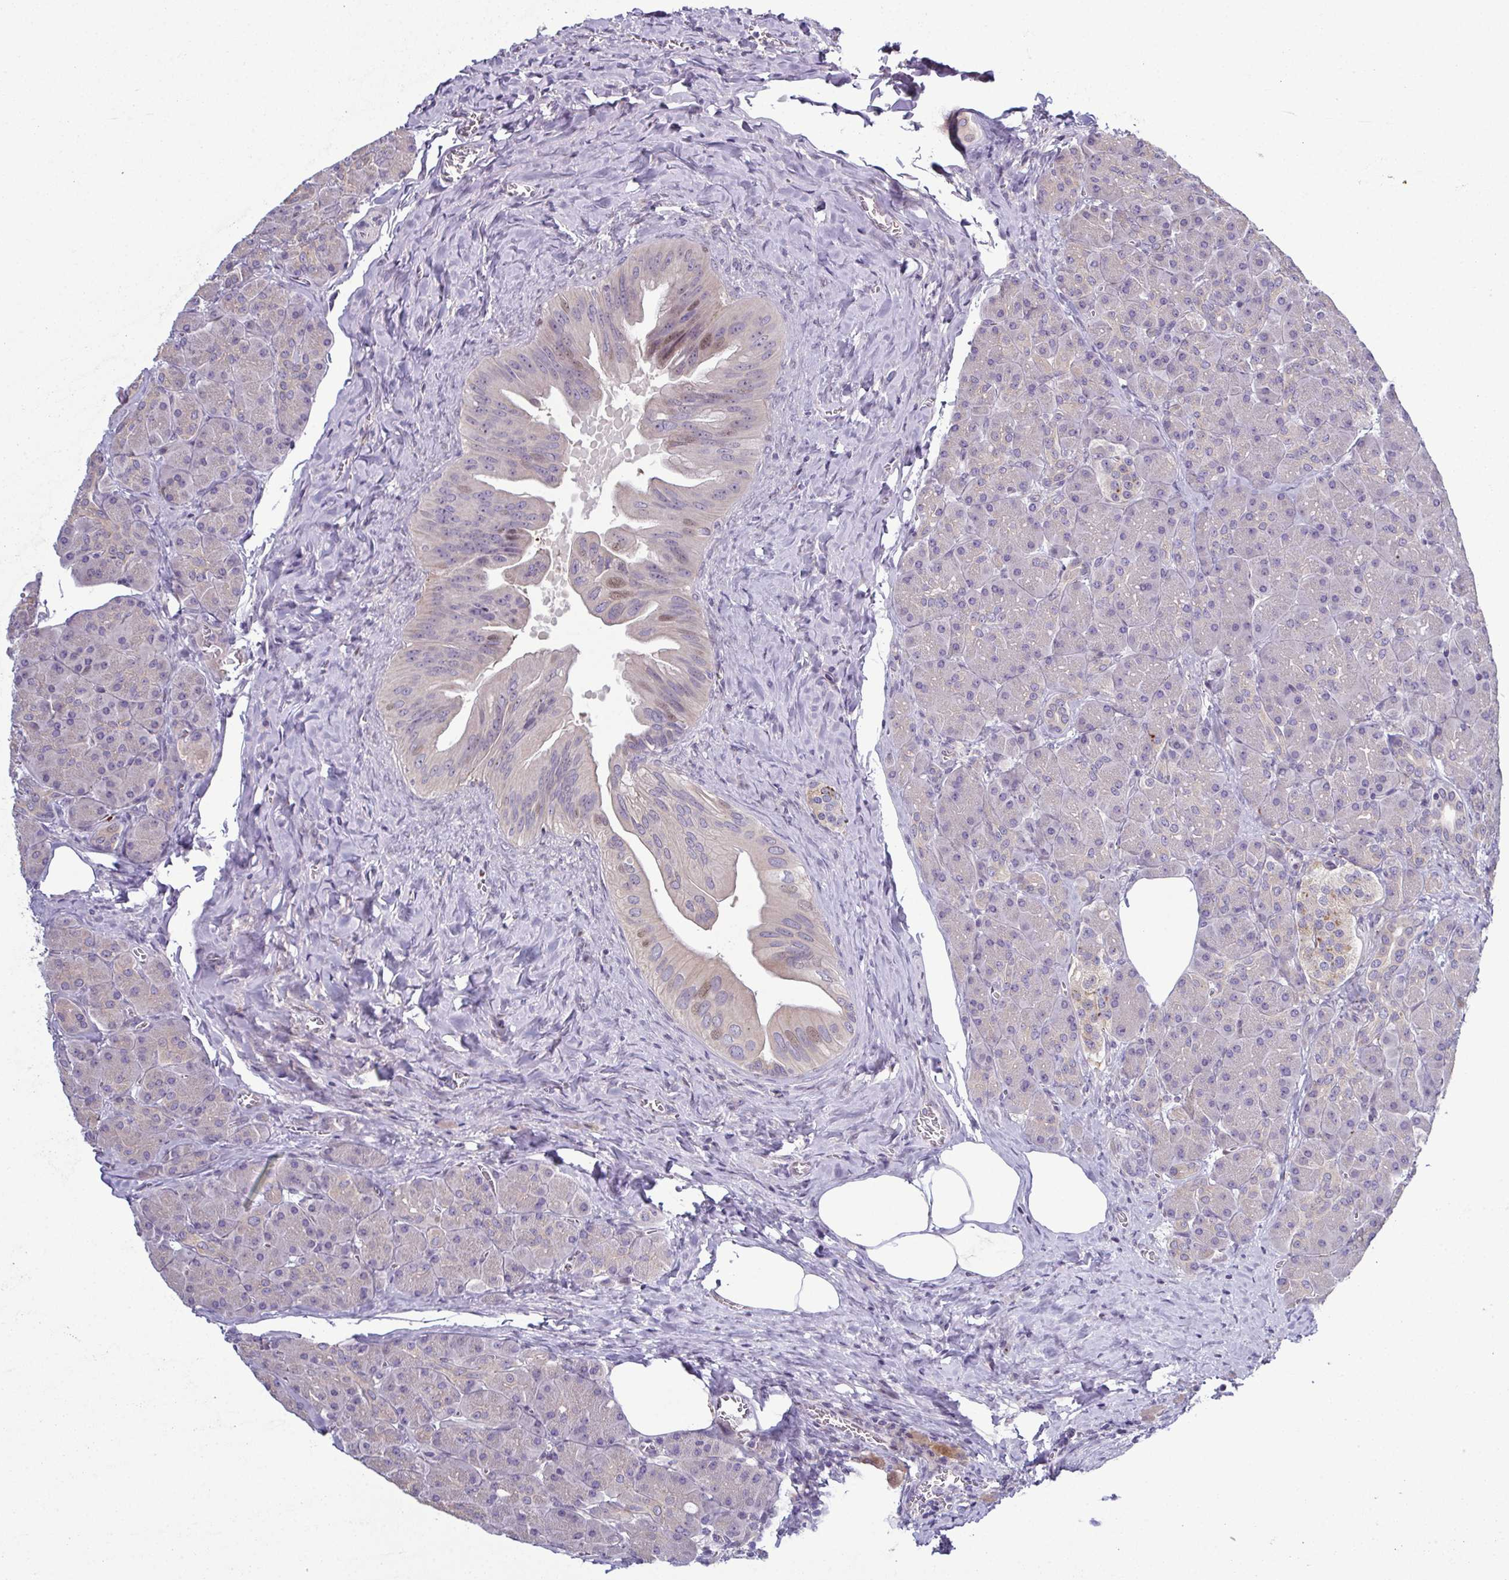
{"staining": {"intensity": "negative", "quantity": "none", "location": "none"}, "tissue": "pancreas", "cell_type": "Exocrine glandular cells", "image_type": "normal", "snomed": [{"axis": "morphology", "description": "Normal tissue, NOS"}, {"axis": "topography", "description": "Pancreas"}], "caption": "High magnification brightfield microscopy of unremarkable pancreas stained with DAB (3,3'-diaminobenzidine) (brown) and counterstained with hematoxylin (blue): exocrine glandular cells show no significant positivity.", "gene": "ODF1", "patient": {"sex": "male", "age": 55}}